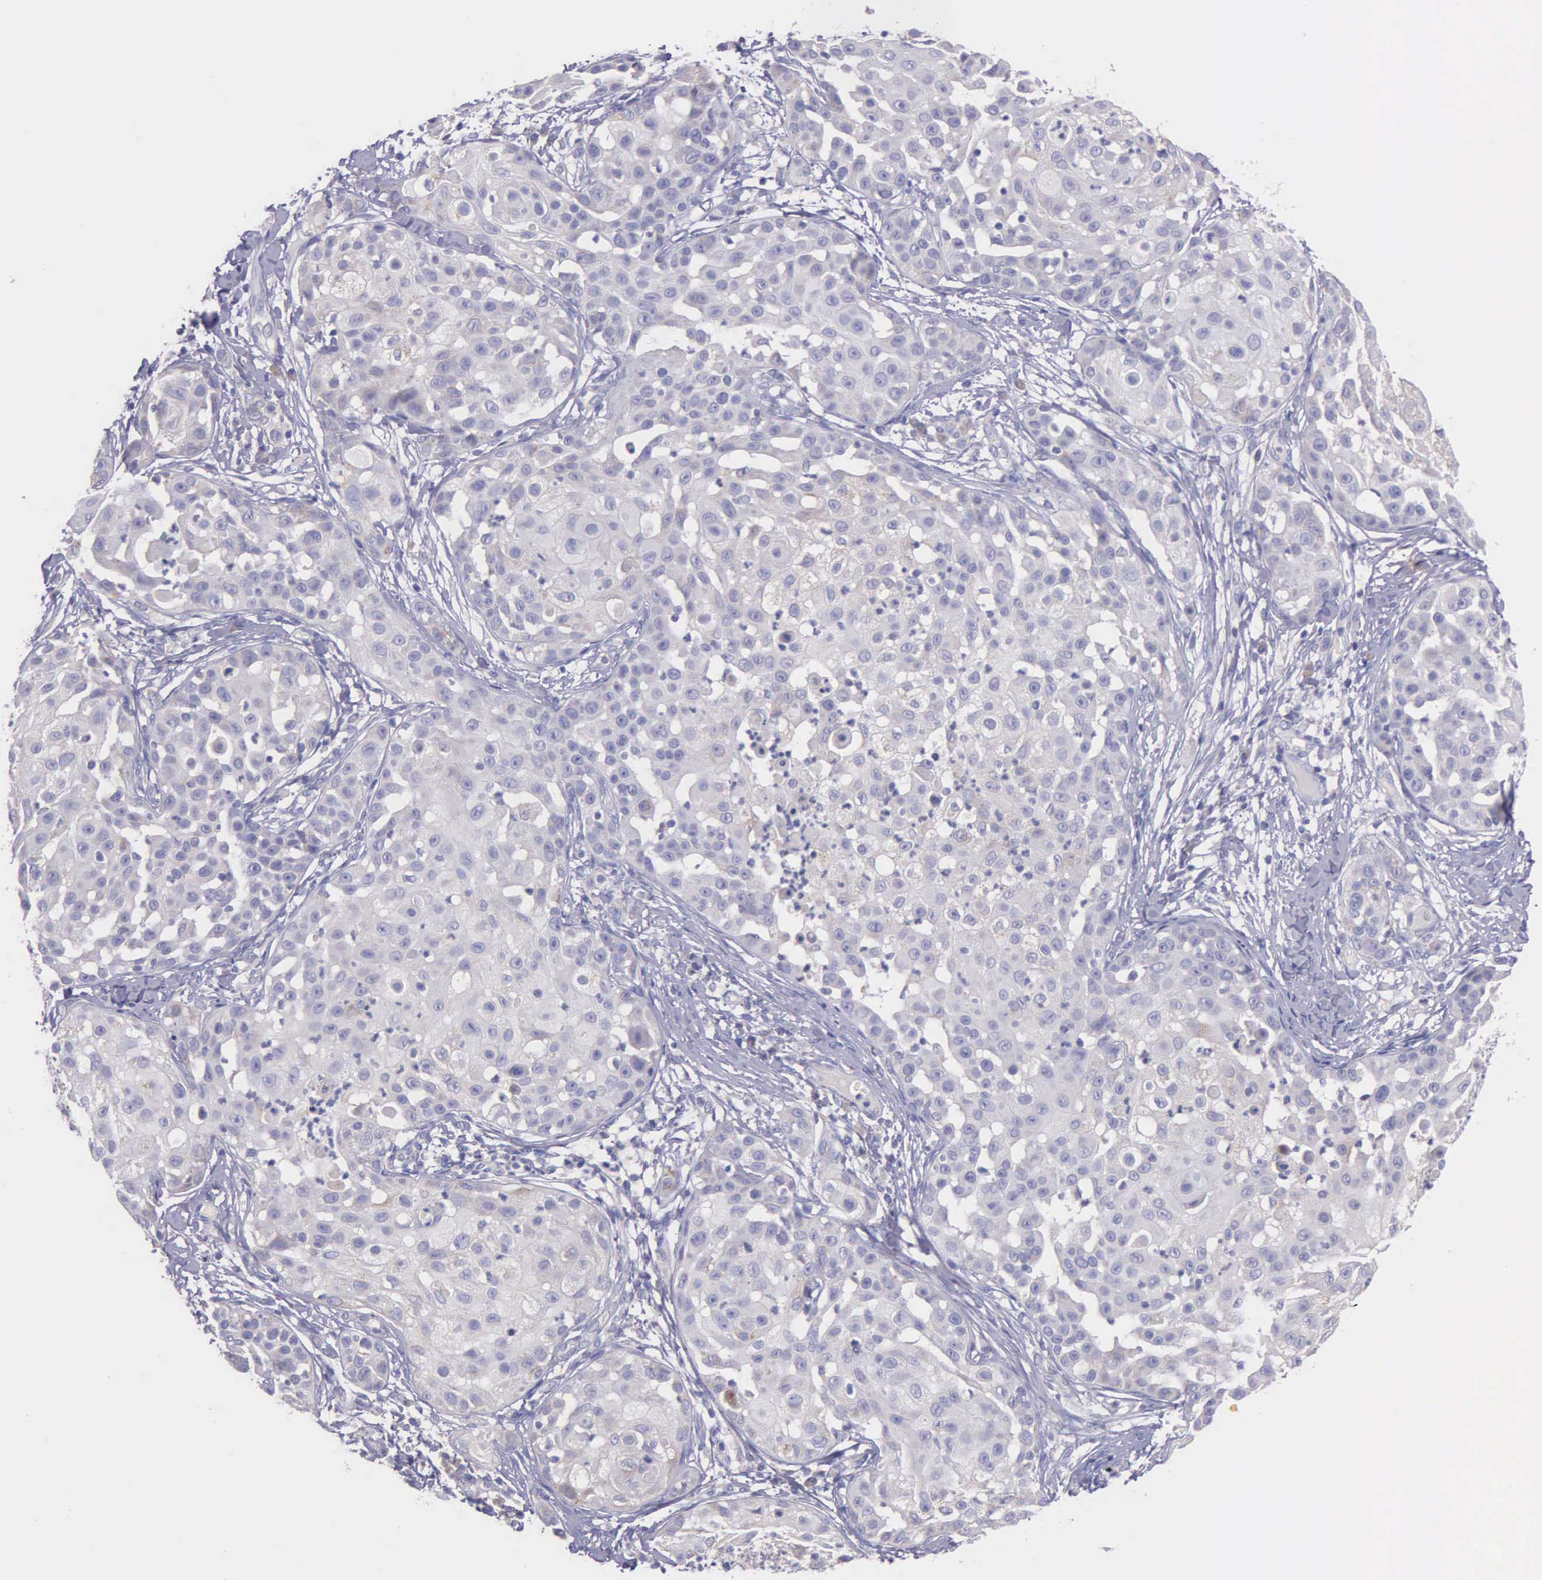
{"staining": {"intensity": "negative", "quantity": "none", "location": "none"}, "tissue": "skin cancer", "cell_type": "Tumor cells", "image_type": "cancer", "snomed": [{"axis": "morphology", "description": "Squamous cell carcinoma, NOS"}, {"axis": "topography", "description": "Skin"}], "caption": "Skin cancer was stained to show a protein in brown. There is no significant staining in tumor cells.", "gene": "MIA2", "patient": {"sex": "female", "age": 57}}